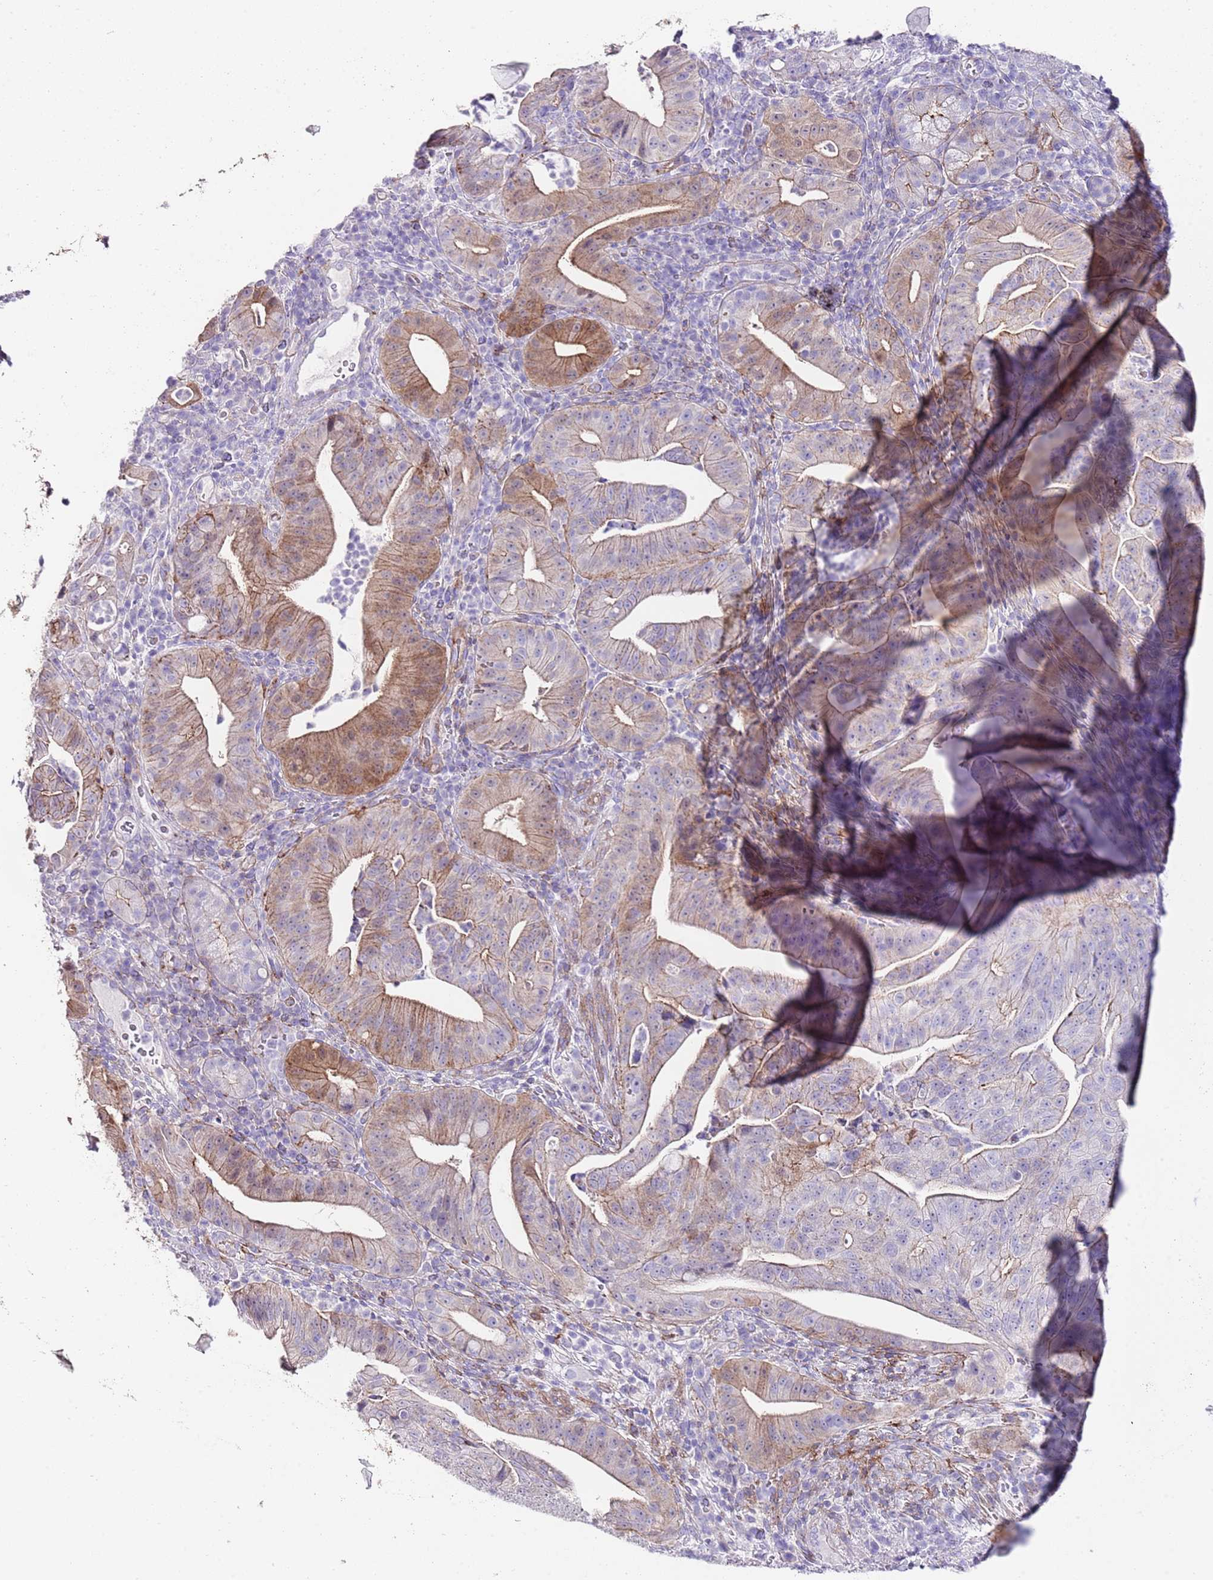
{"staining": {"intensity": "moderate", "quantity": "25%-75%", "location": "cytoplasmic/membranous"}, "tissue": "pancreatic cancer", "cell_type": "Tumor cells", "image_type": "cancer", "snomed": [{"axis": "morphology", "description": "Adenocarcinoma, NOS"}, {"axis": "topography", "description": "Pancreas"}], "caption": "IHC image of pancreatic cancer (adenocarcinoma) stained for a protein (brown), which shows medium levels of moderate cytoplasmic/membranous expression in approximately 25%-75% of tumor cells.", "gene": "ALDH3A1", "patient": {"sex": "male", "age": 71}}